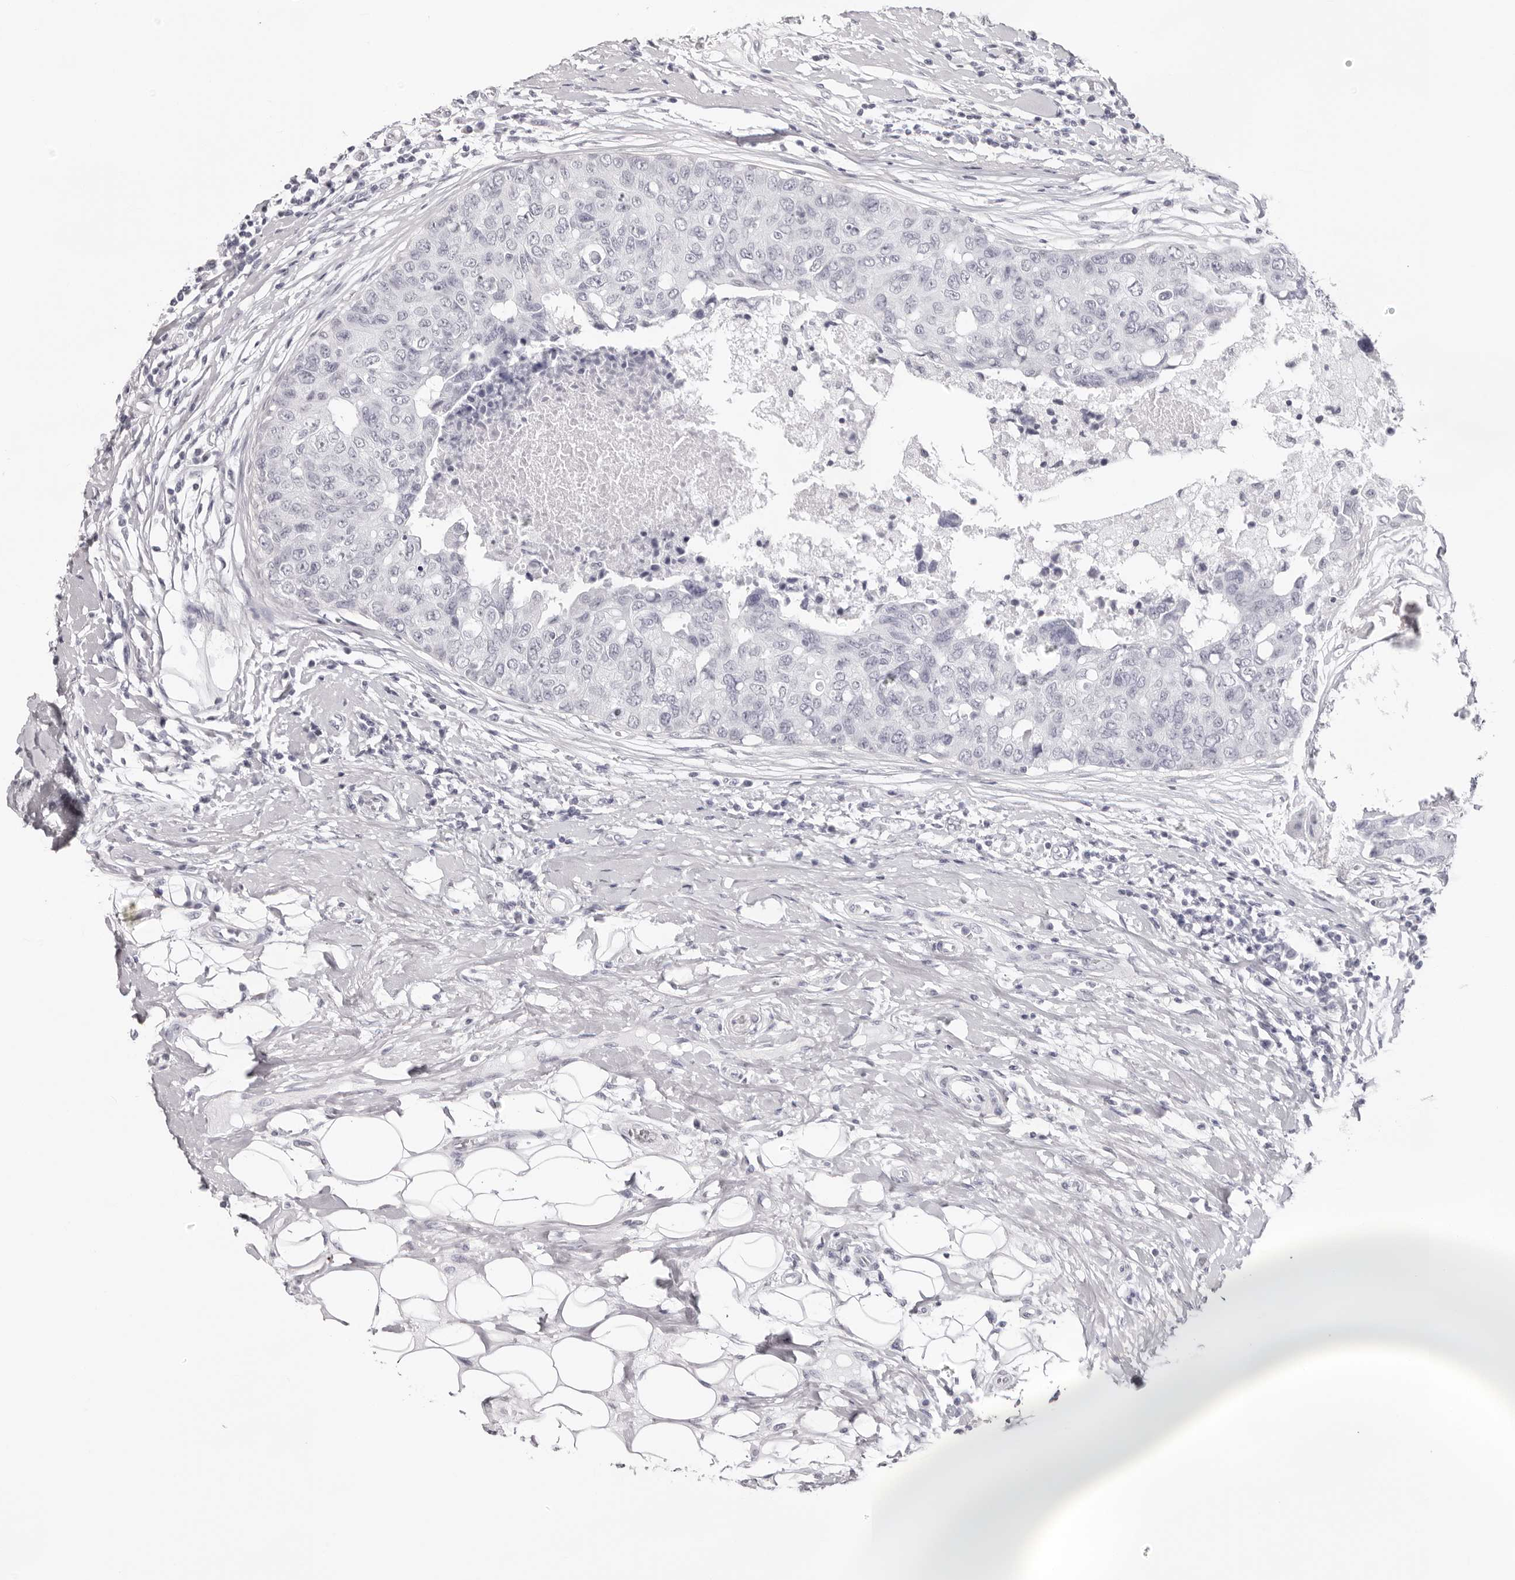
{"staining": {"intensity": "negative", "quantity": "none", "location": "none"}, "tissue": "breast cancer", "cell_type": "Tumor cells", "image_type": "cancer", "snomed": [{"axis": "morphology", "description": "Duct carcinoma"}, {"axis": "topography", "description": "Breast"}], "caption": "IHC of infiltrating ductal carcinoma (breast) exhibits no positivity in tumor cells. (Brightfield microscopy of DAB (3,3'-diaminobenzidine) immunohistochemistry at high magnification).", "gene": "INSL3", "patient": {"sex": "female", "age": 27}}